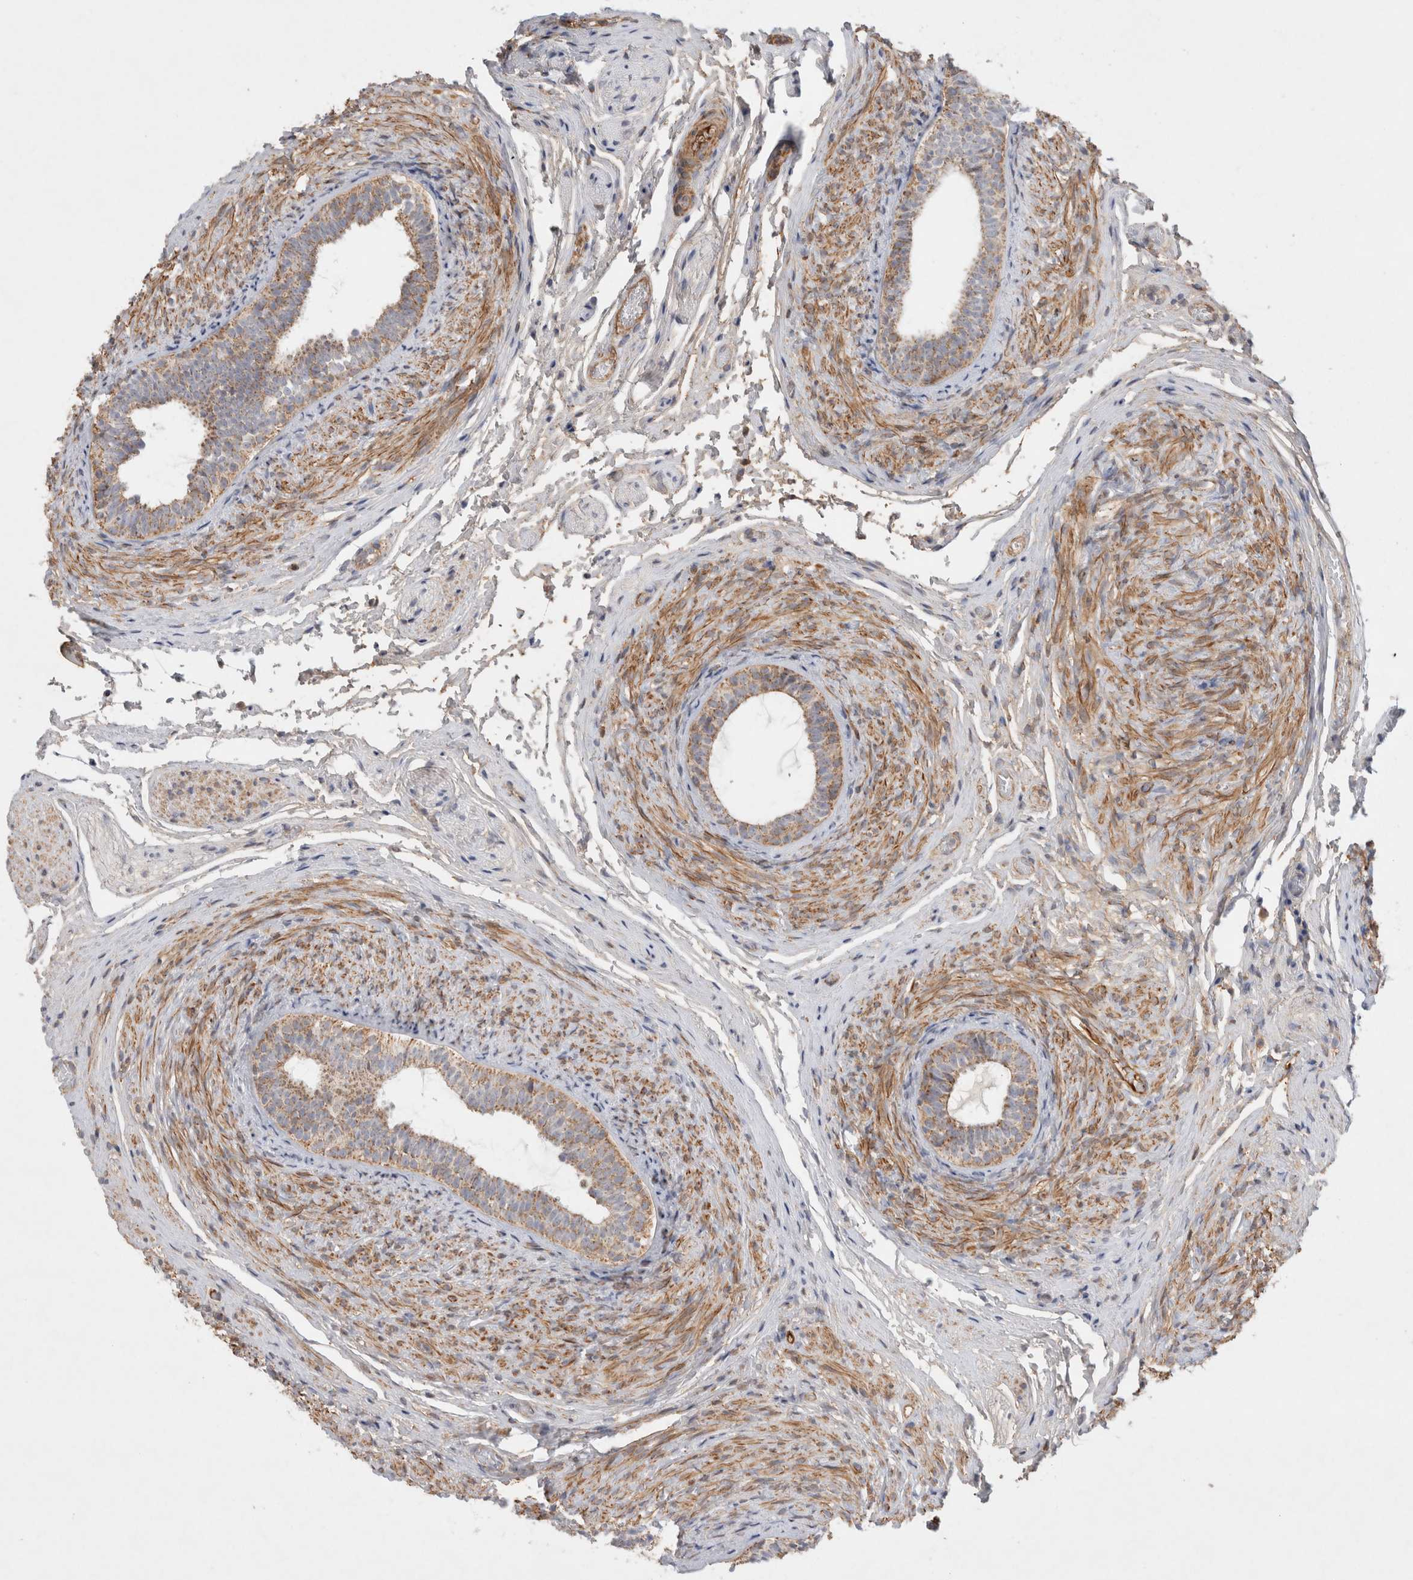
{"staining": {"intensity": "strong", "quantity": "25%-75%", "location": "cytoplasmic/membranous"}, "tissue": "epididymis", "cell_type": "Glandular cells", "image_type": "normal", "snomed": [{"axis": "morphology", "description": "Normal tissue, NOS"}, {"axis": "topography", "description": "Epididymis"}], "caption": "Protein staining of unremarkable epididymis demonstrates strong cytoplasmic/membranous staining in about 25%-75% of glandular cells. The protein is shown in brown color, while the nuclei are stained blue.", "gene": "MRPS28", "patient": {"sex": "male", "age": 5}}